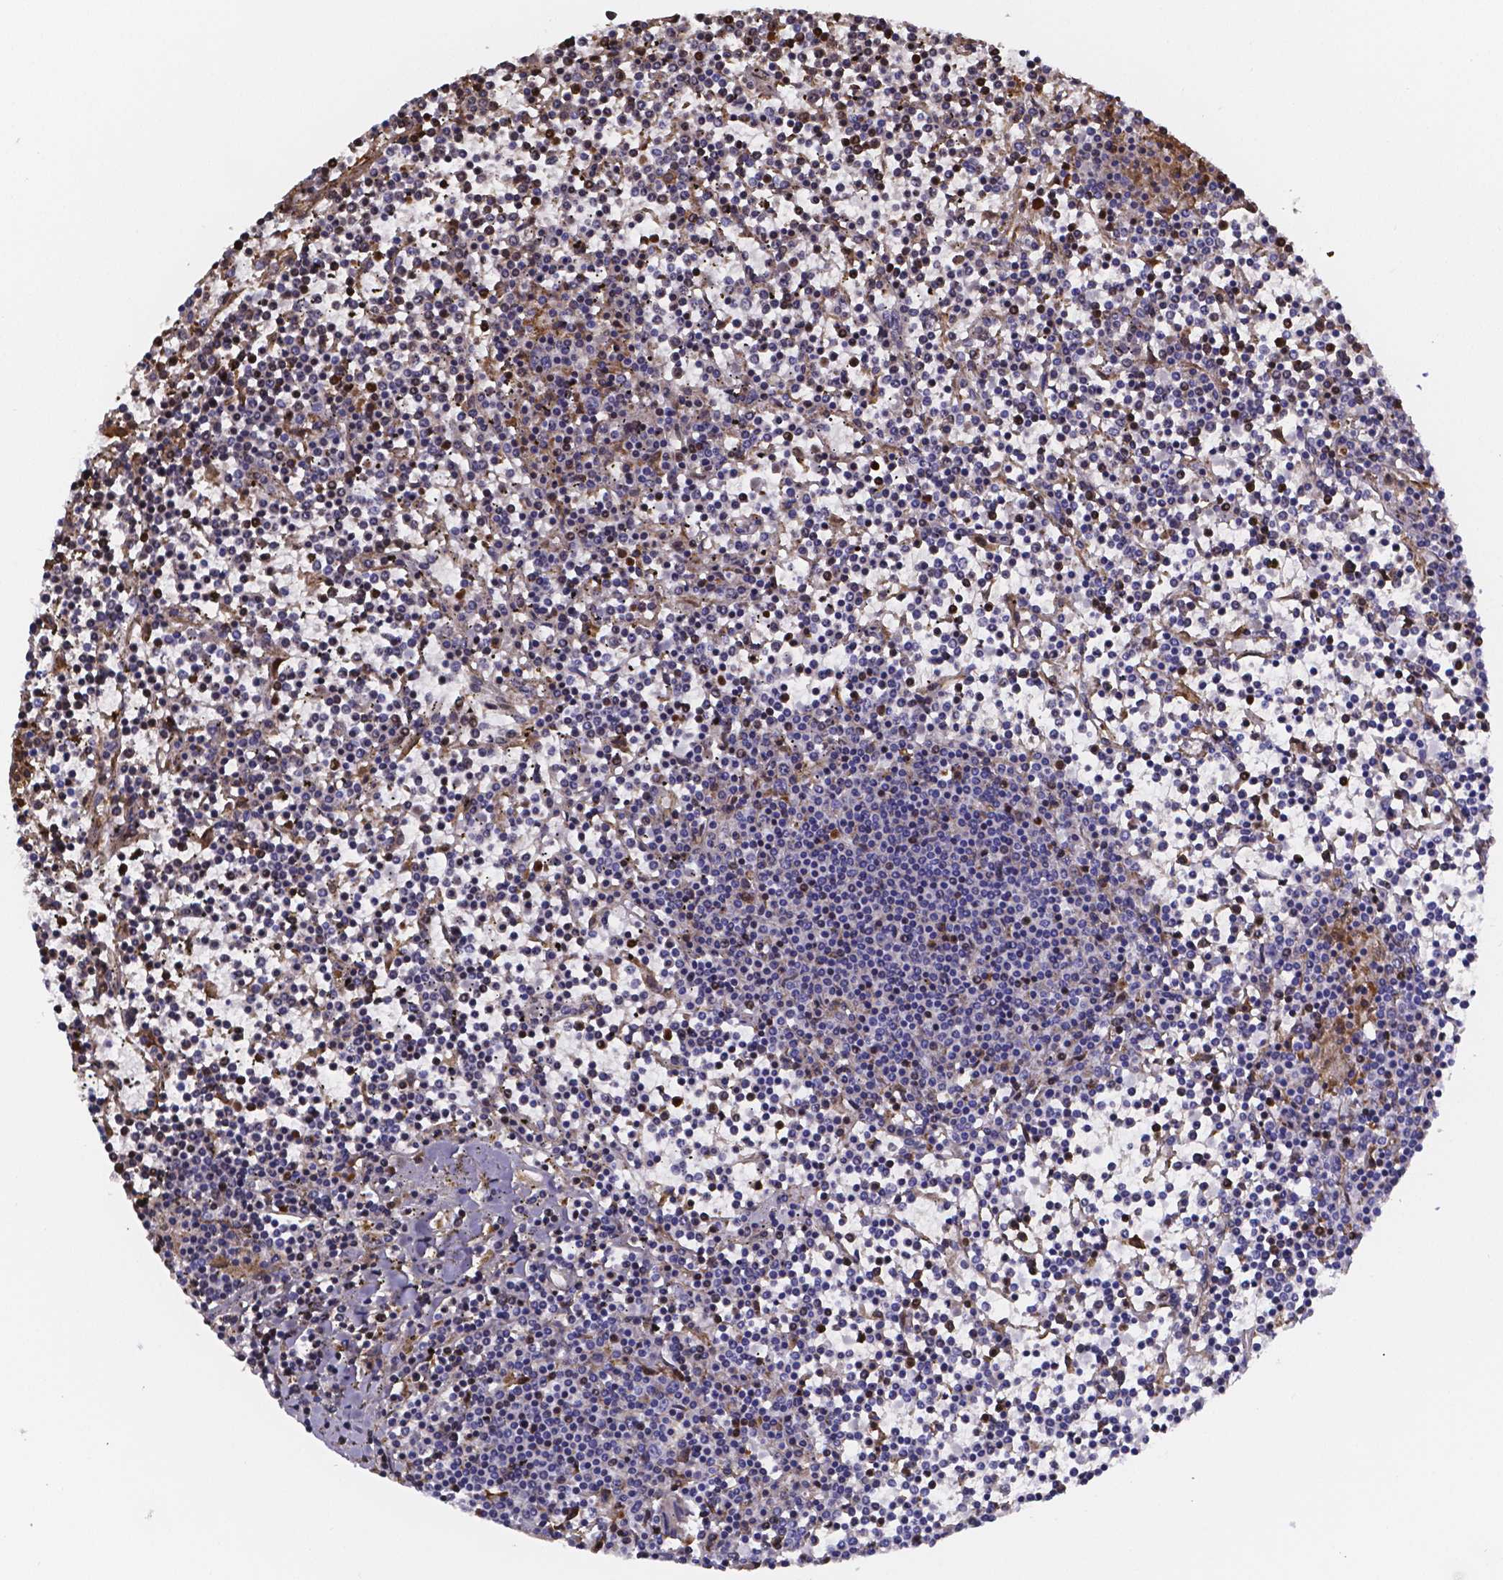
{"staining": {"intensity": "negative", "quantity": "none", "location": "none"}, "tissue": "lymphoma", "cell_type": "Tumor cells", "image_type": "cancer", "snomed": [{"axis": "morphology", "description": "Malignant lymphoma, non-Hodgkin's type, Low grade"}, {"axis": "topography", "description": "Spleen"}], "caption": "This image is of low-grade malignant lymphoma, non-Hodgkin's type stained with IHC to label a protein in brown with the nuclei are counter-stained blue. There is no positivity in tumor cells. (Stains: DAB immunohistochemistry (IHC) with hematoxylin counter stain, Microscopy: brightfield microscopy at high magnification).", "gene": "GABRA3", "patient": {"sex": "female", "age": 19}}